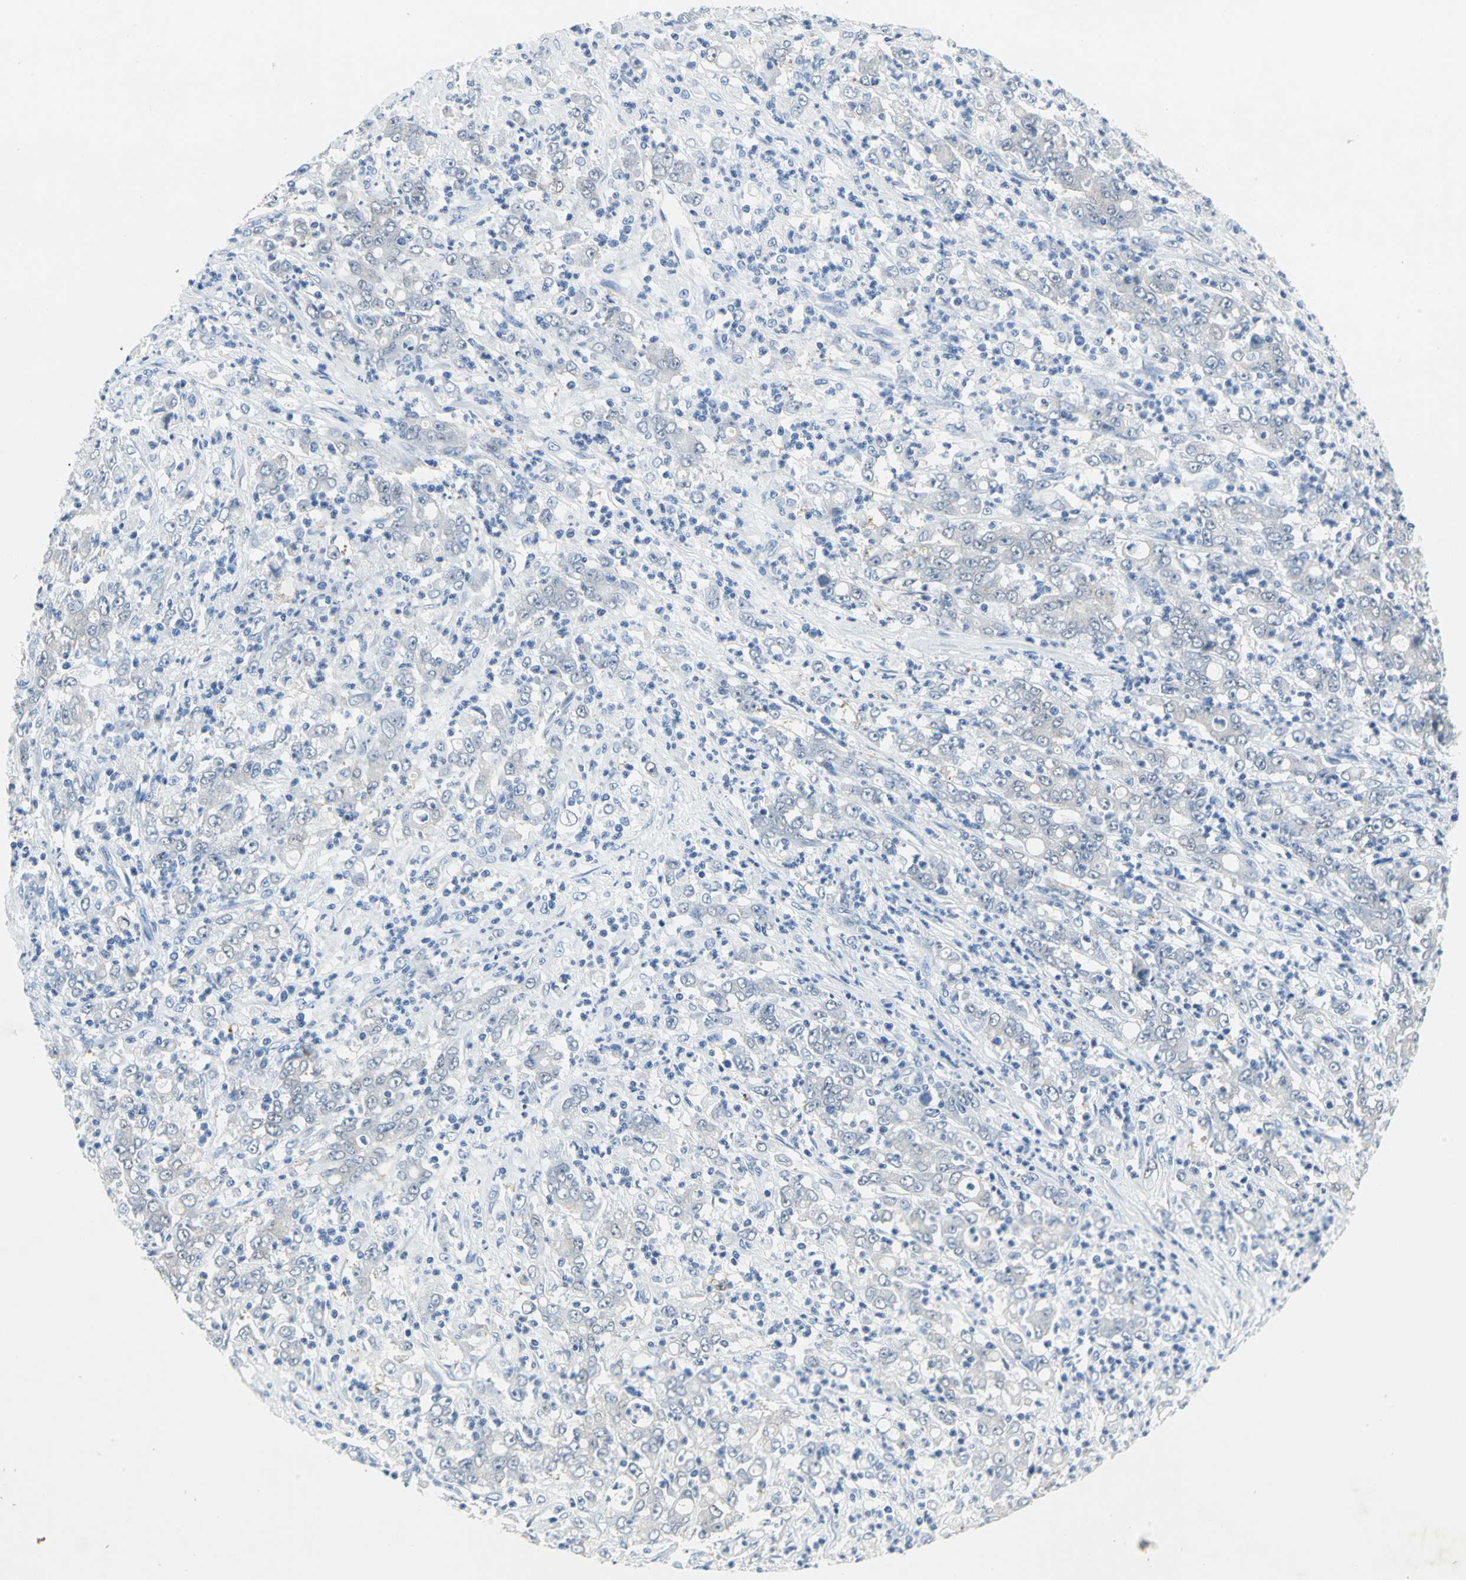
{"staining": {"intensity": "negative", "quantity": "none", "location": "none"}, "tissue": "stomach cancer", "cell_type": "Tumor cells", "image_type": "cancer", "snomed": [{"axis": "morphology", "description": "Adenocarcinoma, NOS"}, {"axis": "topography", "description": "Stomach, lower"}], "caption": "DAB (3,3'-diaminobenzidine) immunohistochemical staining of human stomach adenocarcinoma displays no significant positivity in tumor cells.", "gene": "SFN", "patient": {"sex": "female", "age": 71}}